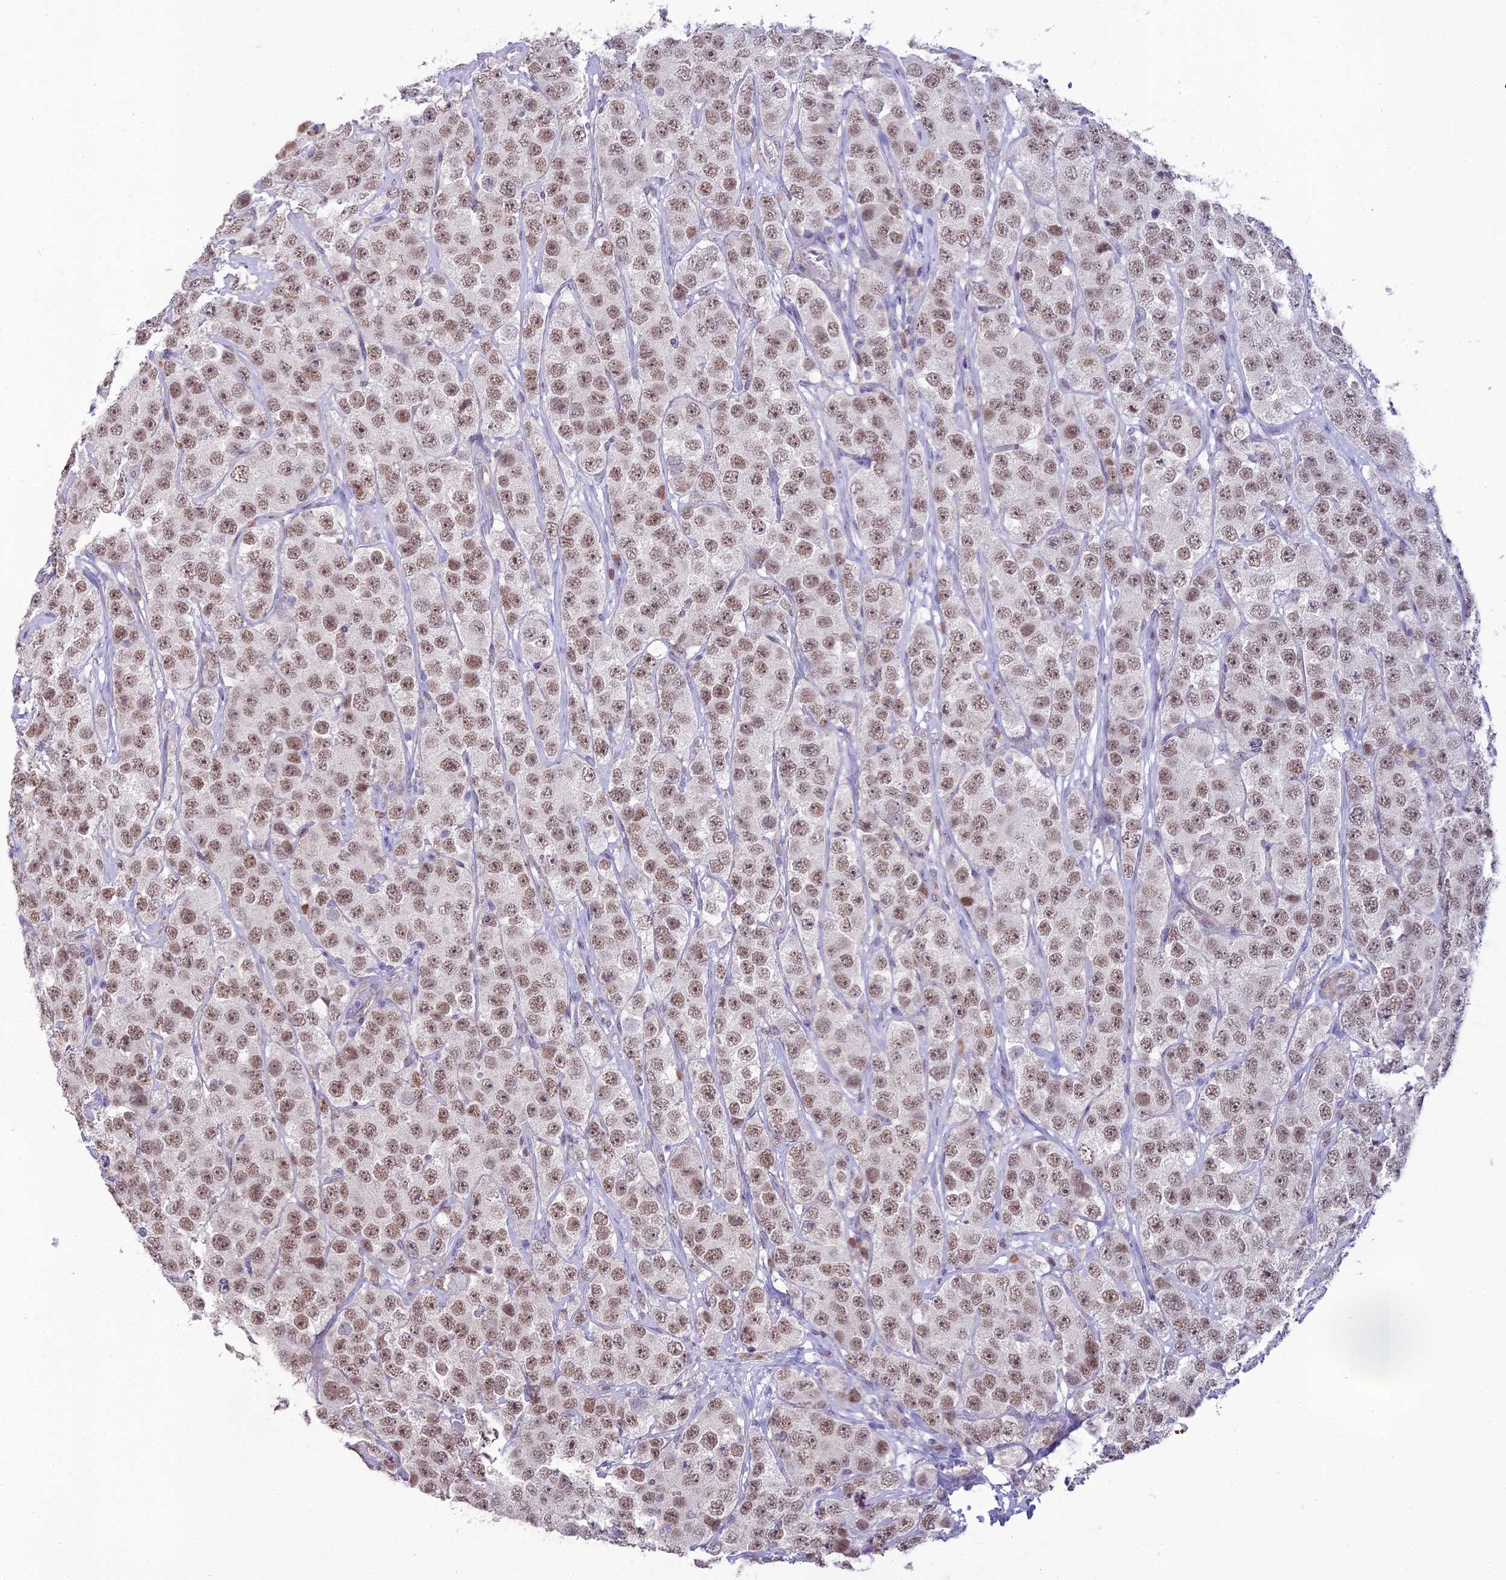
{"staining": {"intensity": "moderate", "quantity": ">75%", "location": "nuclear"}, "tissue": "testis cancer", "cell_type": "Tumor cells", "image_type": "cancer", "snomed": [{"axis": "morphology", "description": "Seminoma, NOS"}, {"axis": "topography", "description": "Testis"}], "caption": "A high-resolution micrograph shows immunohistochemistry staining of seminoma (testis), which reveals moderate nuclear expression in about >75% of tumor cells.", "gene": "BLNK", "patient": {"sex": "male", "age": 28}}